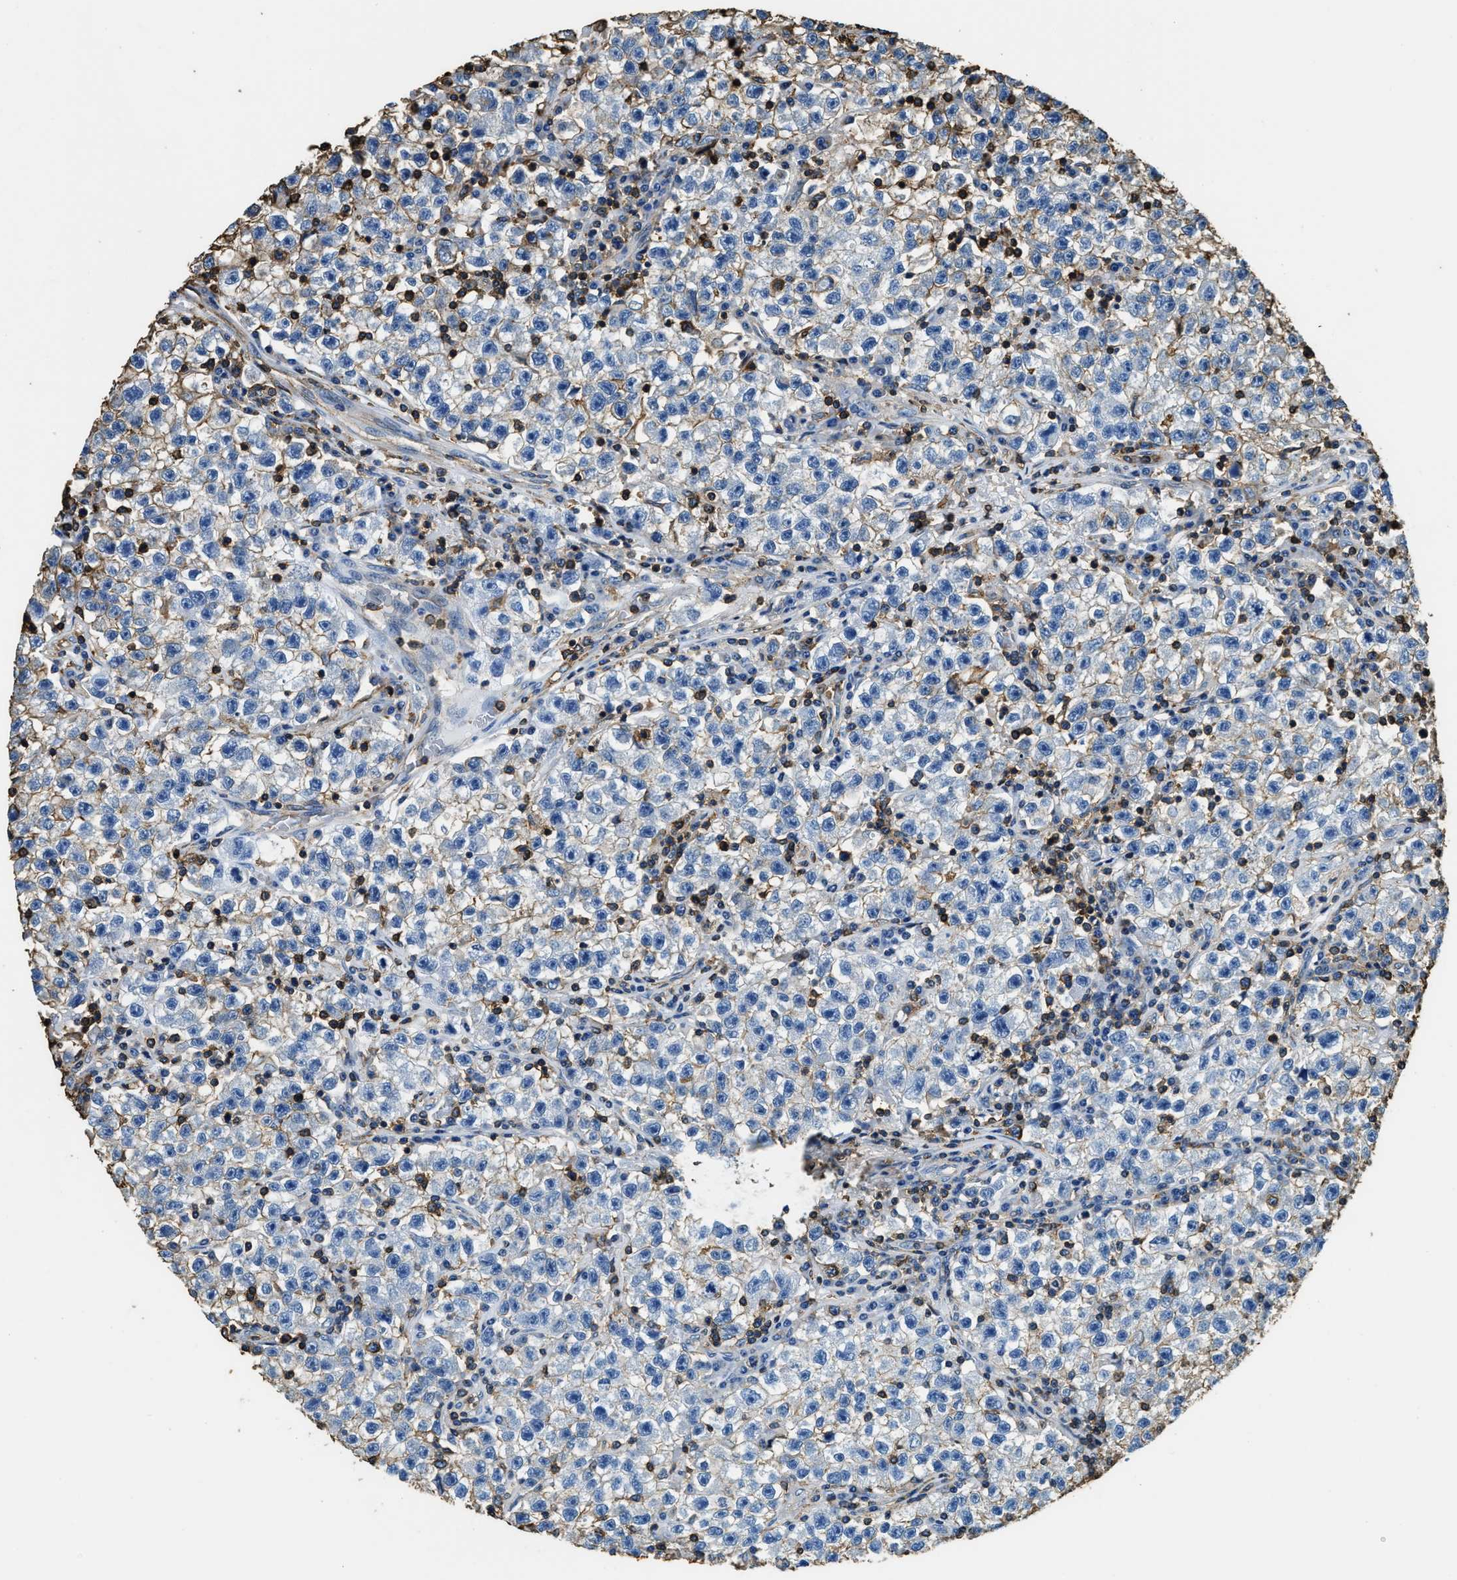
{"staining": {"intensity": "negative", "quantity": "none", "location": "none"}, "tissue": "testis cancer", "cell_type": "Tumor cells", "image_type": "cancer", "snomed": [{"axis": "morphology", "description": "Seminoma, NOS"}, {"axis": "topography", "description": "Testis"}], "caption": "An IHC photomicrograph of testis cancer is shown. There is no staining in tumor cells of testis cancer.", "gene": "ACCS", "patient": {"sex": "male", "age": 22}}